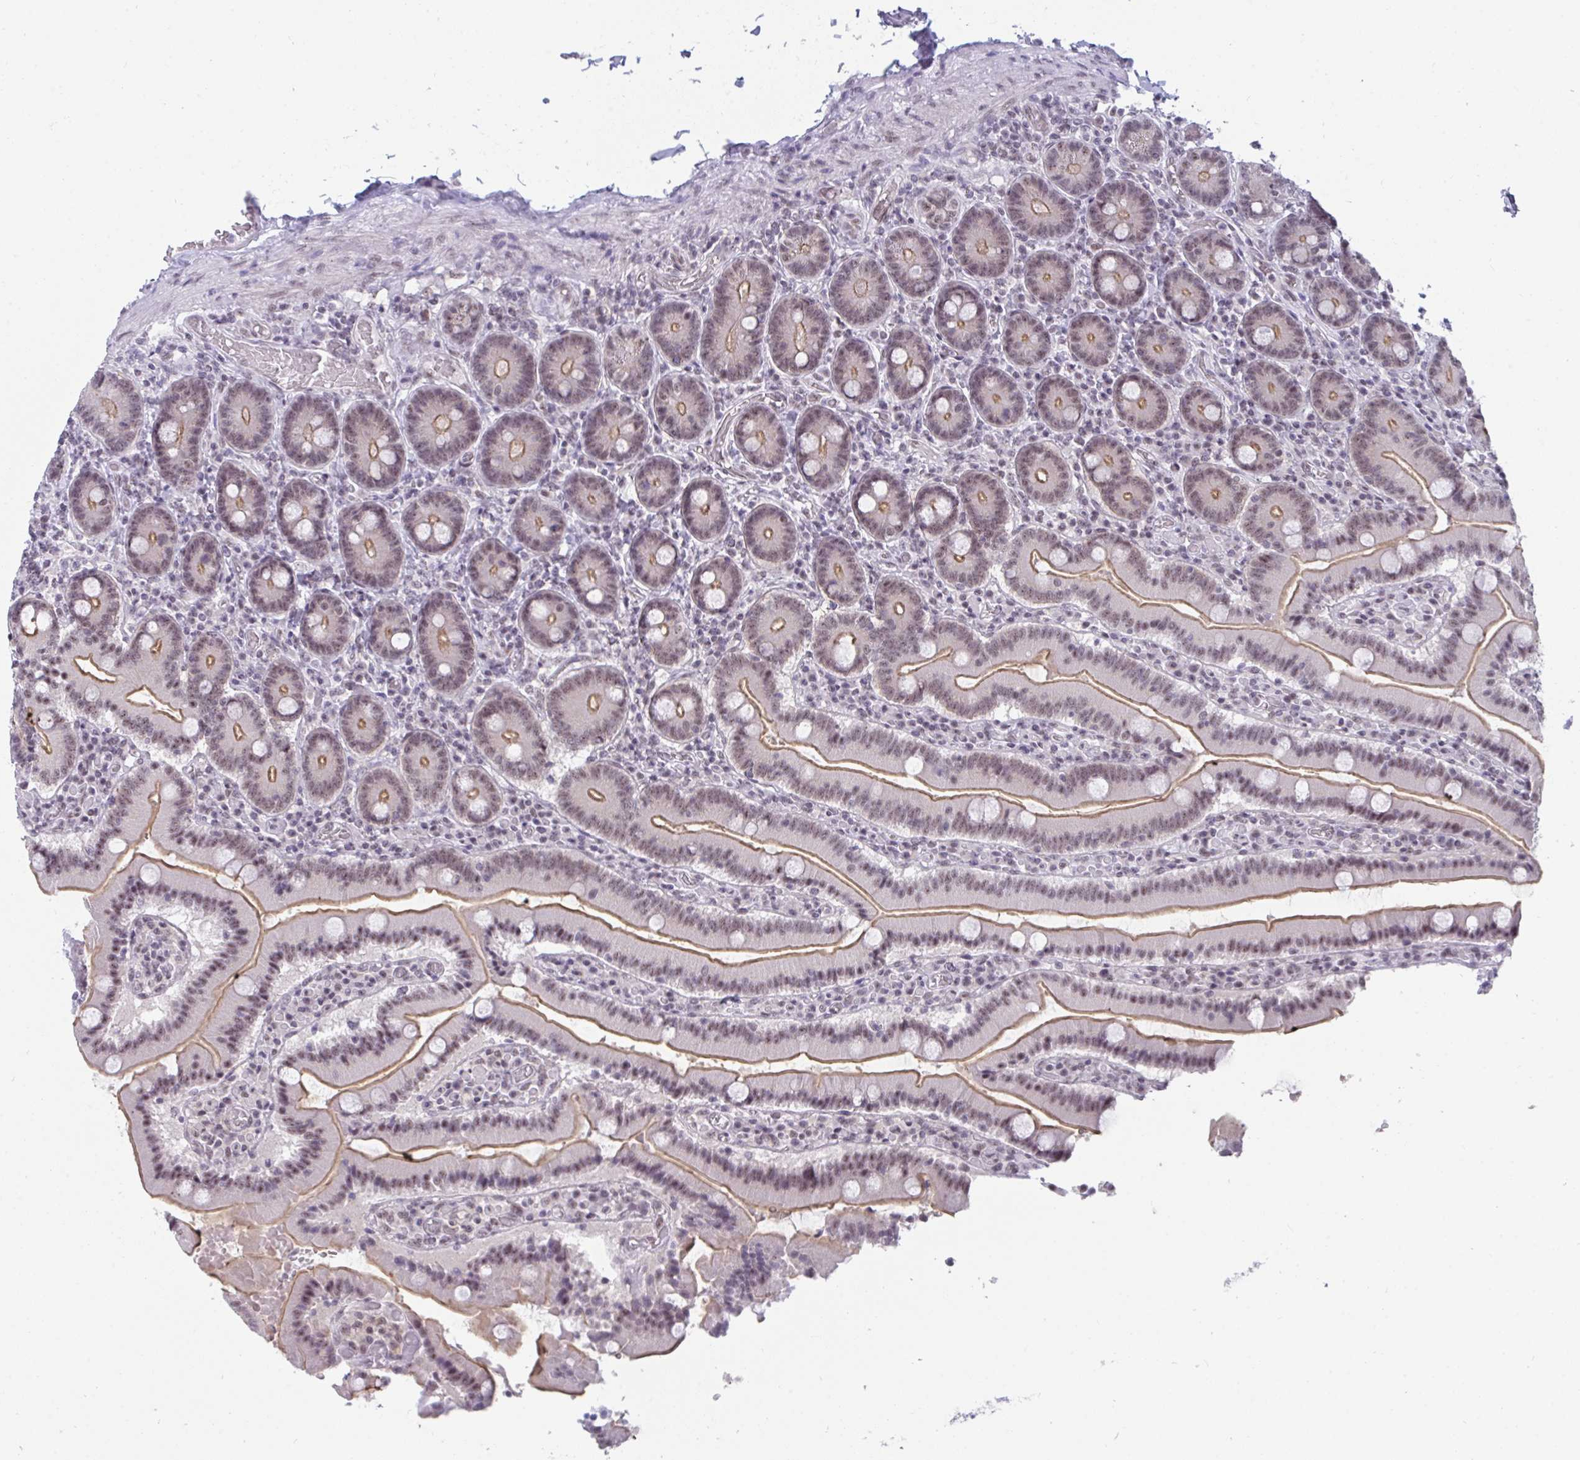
{"staining": {"intensity": "moderate", "quantity": "25%-75%", "location": "cytoplasmic/membranous,nuclear"}, "tissue": "duodenum", "cell_type": "Glandular cells", "image_type": "normal", "snomed": [{"axis": "morphology", "description": "Normal tissue, NOS"}, {"axis": "topography", "description": "Duodenum"}], "caption": "Duodenum stained with DAB (3,3'-diaminobenzidine) immunohistochemistry (IHC) shows medium levels of moderate cytoplasmic/membranous,nuclear staining in about 25%-75% of glandular cells. The protein is shown in brown color, while the nuclei are stained blue.", "gene": "PRR14", "patient": {"sex": "female", "age": 62}}